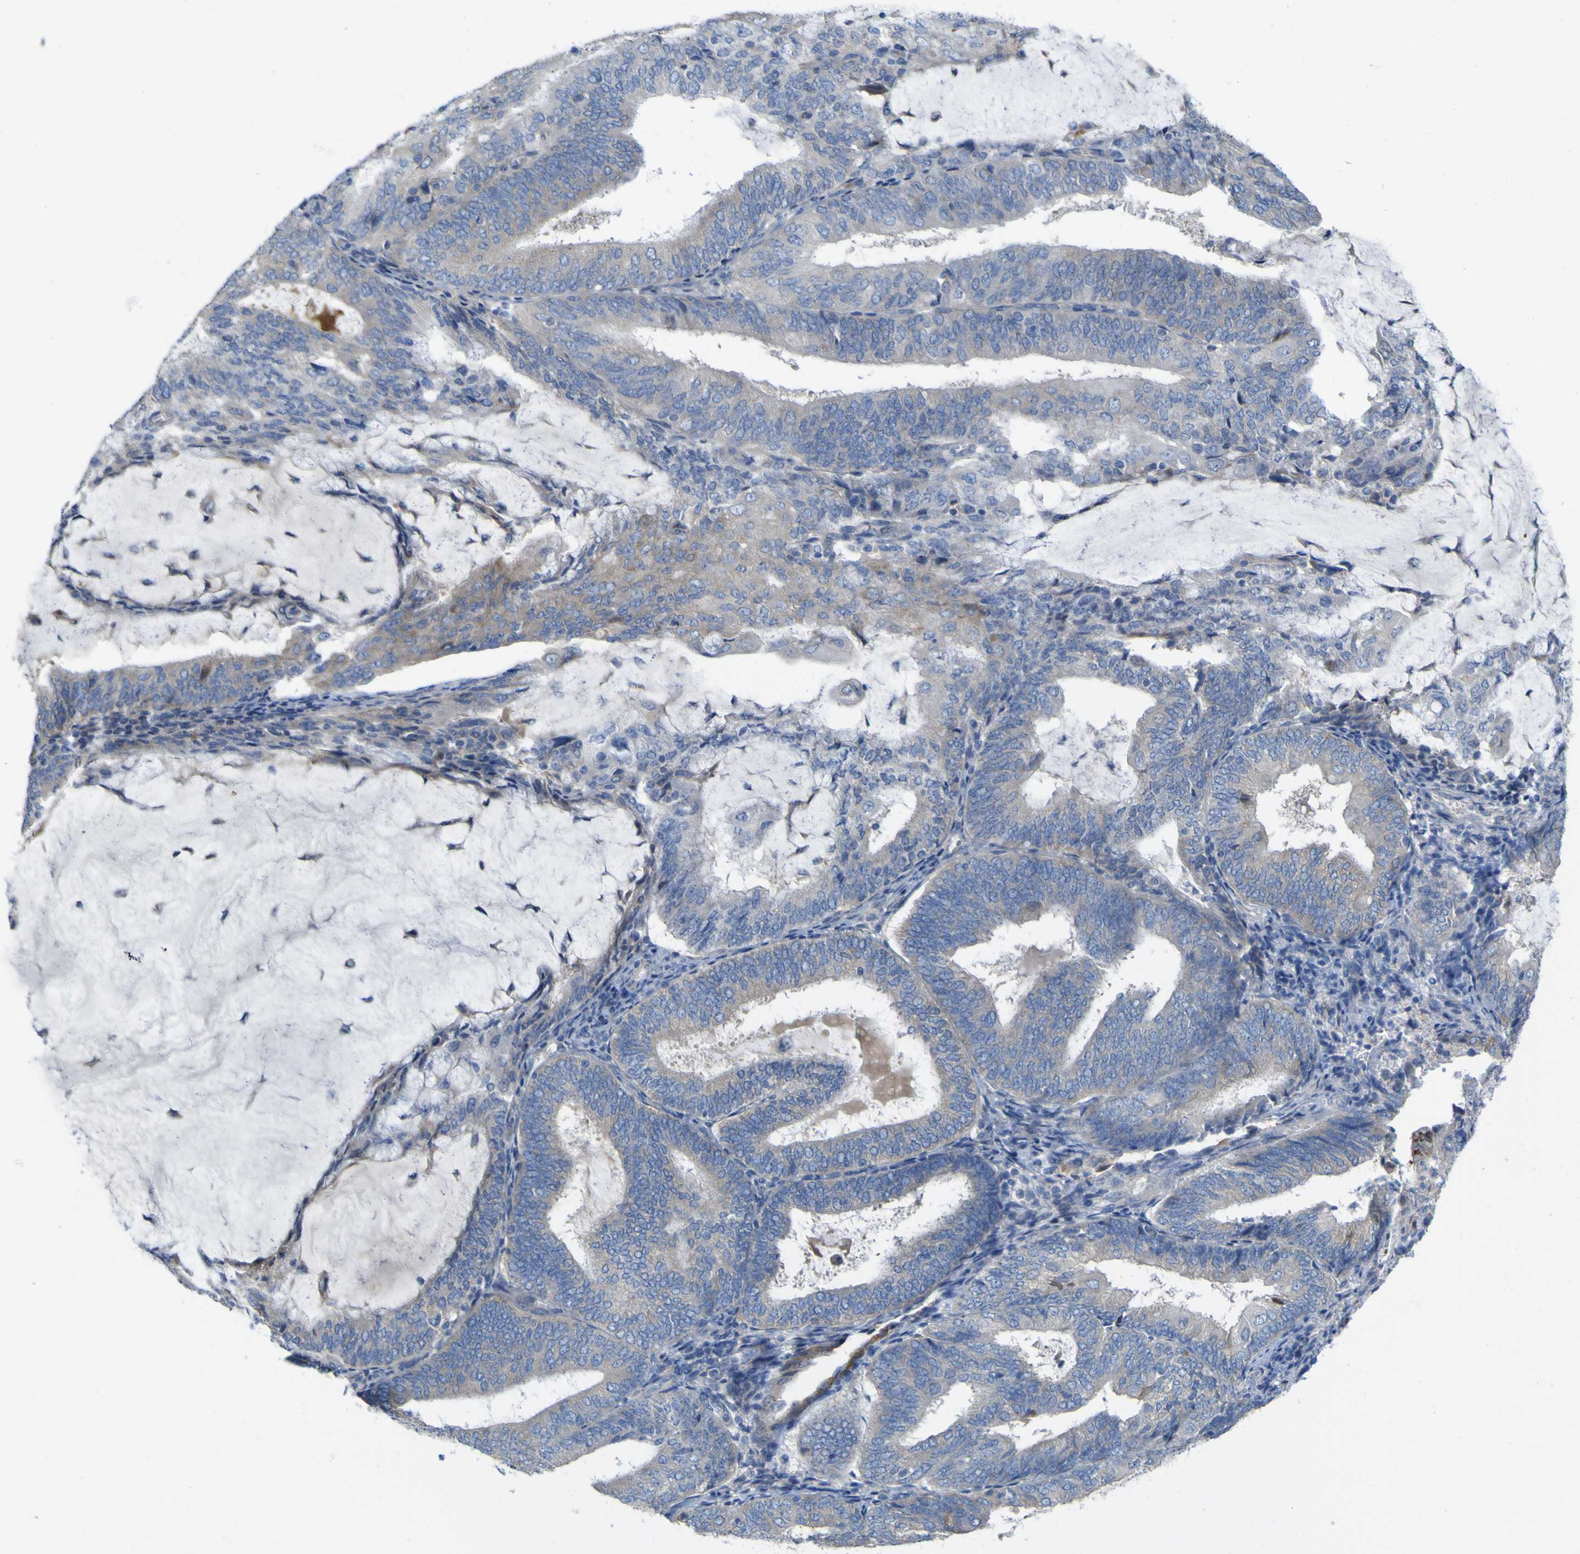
{"staining": {"intensity": "negative", "quantity": "none", "location": "none"}, "tissue": "endometrial cancer", "cell_type": "Tumor cells", "image_type": "cancer", "snomed": [{"axis": "morphology", "description": "Adenocarcinoma, NOS"}, {"axis": "topography", "description": "Endometrium"}], "caption": "The histopathology image displays no staining of tumor cells in adenocarcinoma (endometrial).", "gene": "MYEOV", "patient": {"sex": "female", "age": 81}}